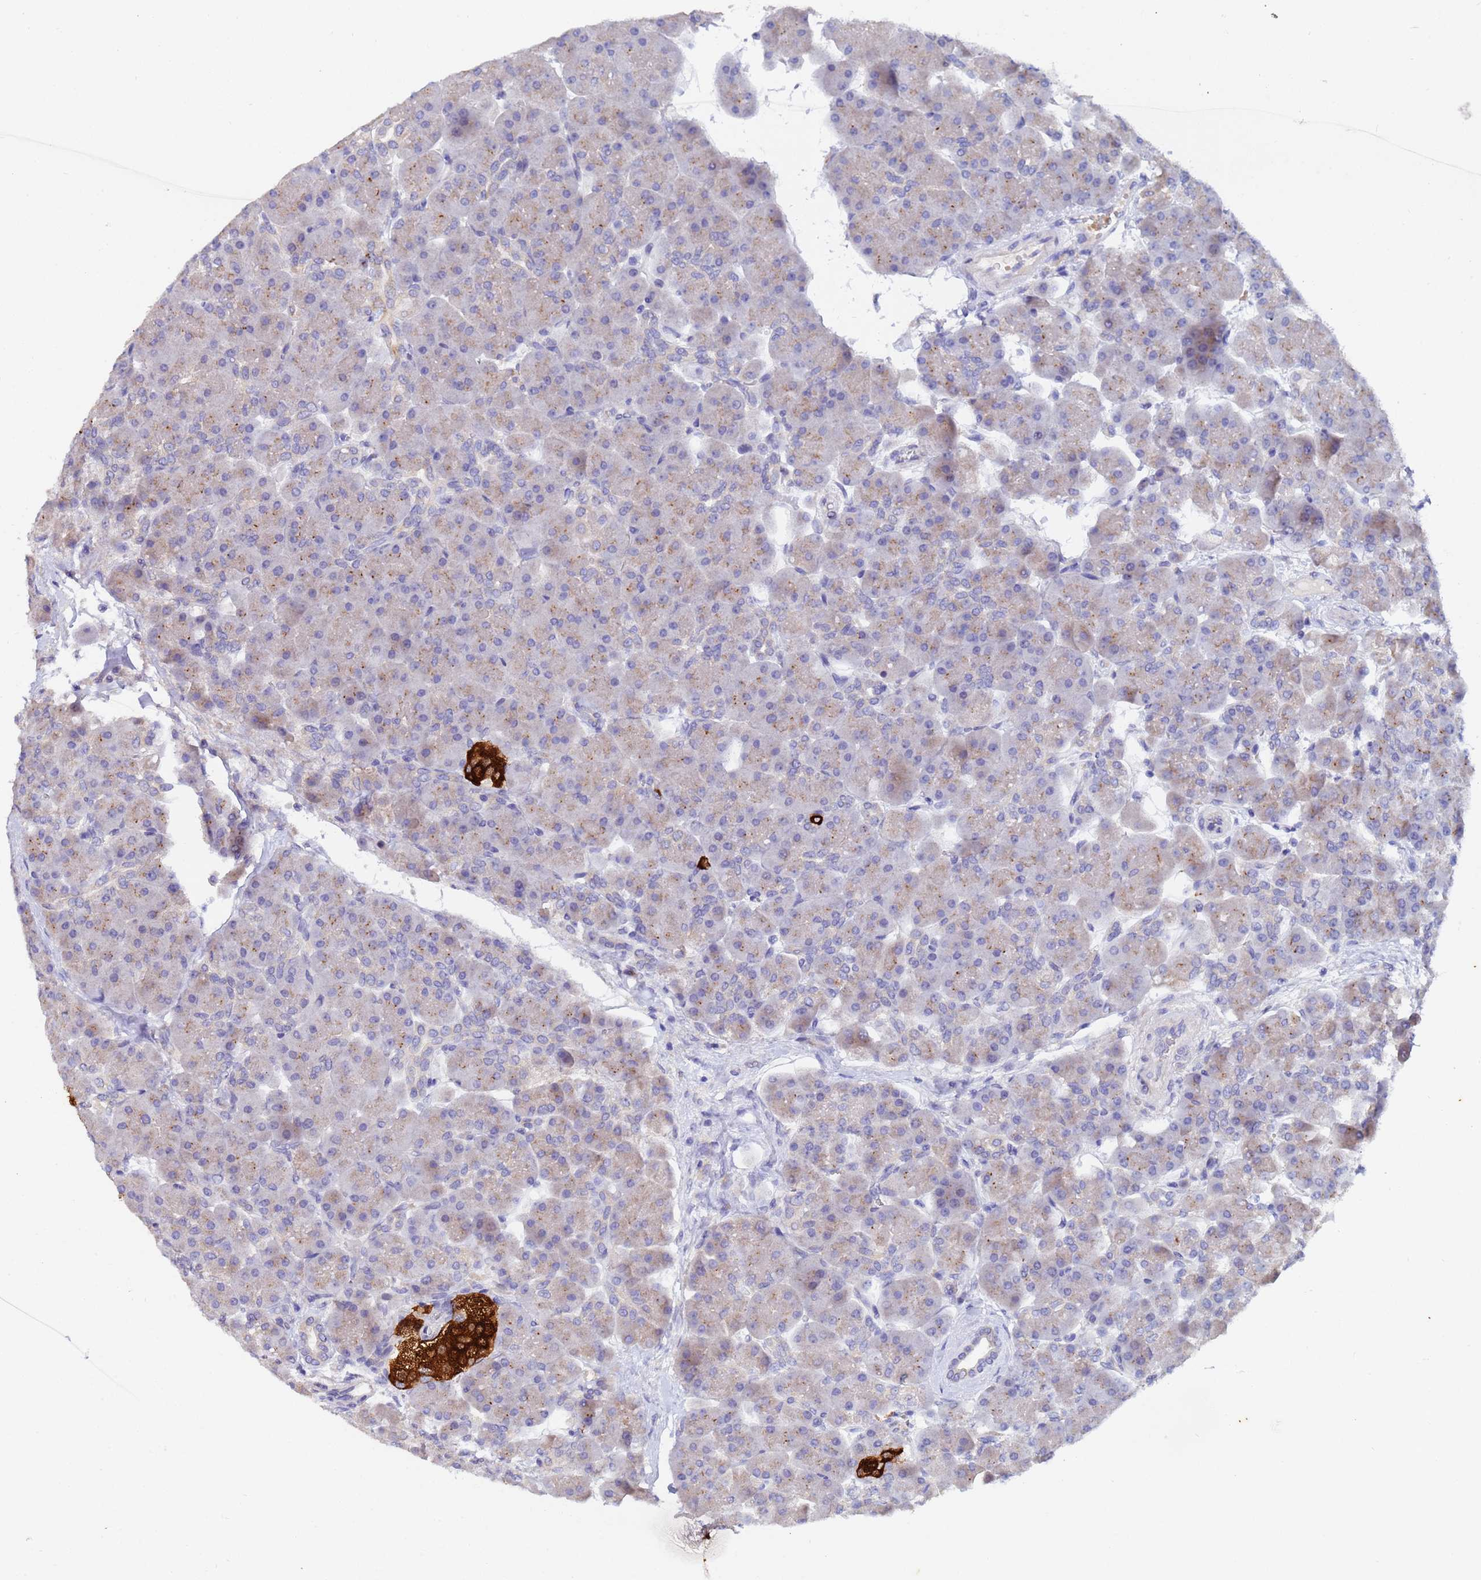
{"staining": {"intensity": "moderate", "quantity": "<25%", "location": "cytoplasmic/membranous"}, "tissue": "pancreas", "cell_type": "Exocrine glandular cells", "image_type": "normal", "snomed": [{"axis": "morphology", "description": "Normal tissue, NOS"}, {"axis": "topography", "description": "Pancreas"}], "caption": "Exocrine glandular cells exhibit low levels of moderate cytoplasmic/membranous expression in approximately <25% of cells in benign pancreas. The staining was performed using DAB, with brown indicating positive protein expression. Nuclei are stained blue with hematoxylin.", "gene": "IHO1", "patient": {"sex": "male", "age": 66}}